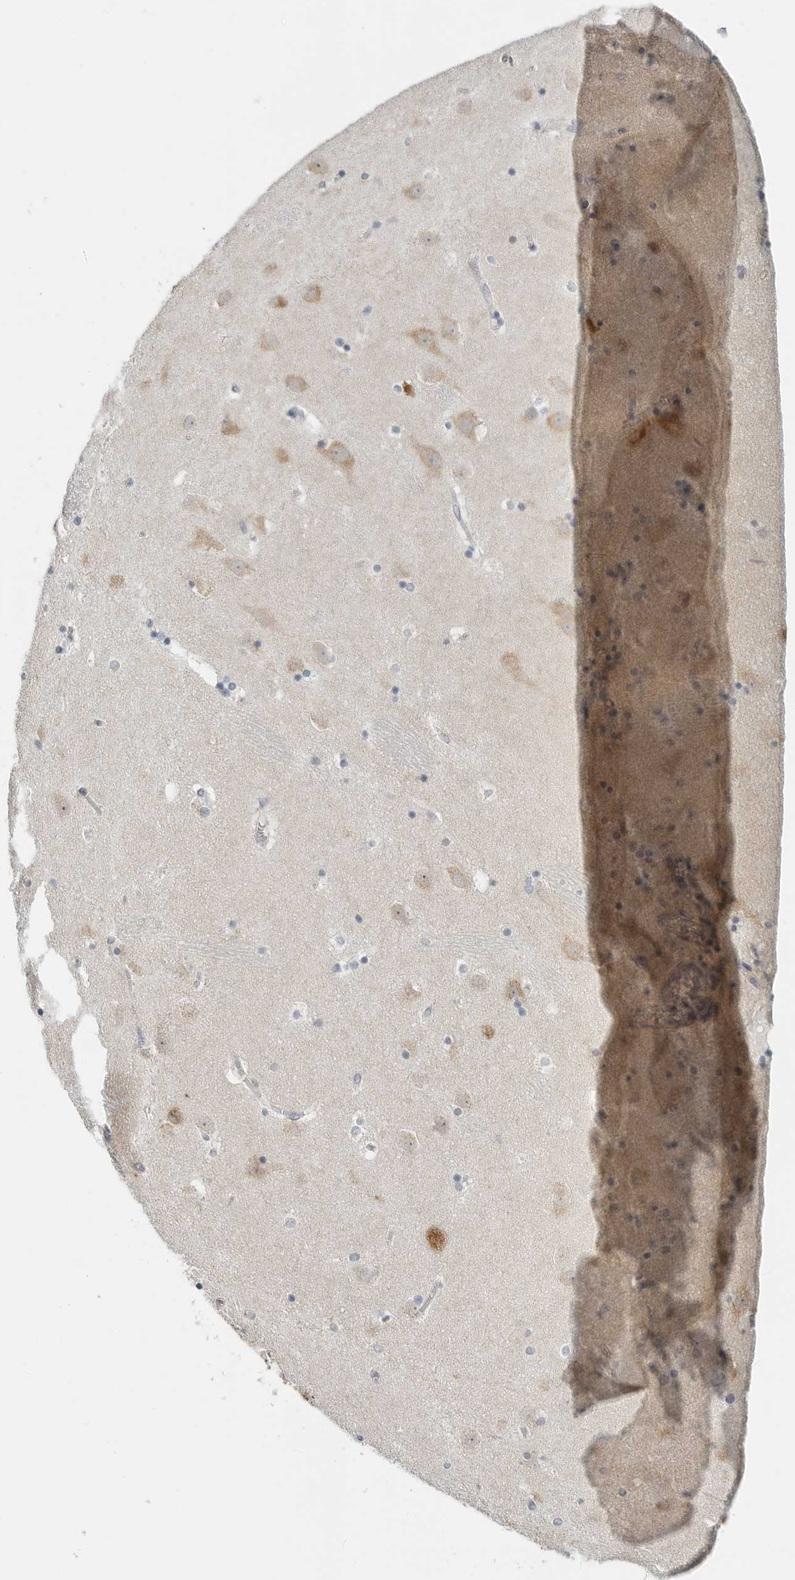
{"staining": {"intensity": "negative", "quantity": "none", "location": "none"}, "tissue": "caudate", "cell_type": "Glial cells", "image_type": "normal", "snomed": [{"axis": "morphology", "description": "Normal tissue, NOS"}, {"axis": "topography", "description": "Lateral ventricle wall"}], "caption": "Protein analysis of benign caudate shows no significant positivity in glial cells.", "gene": "IL12RB2", "patient": {"sex": "male", "age": 45}}